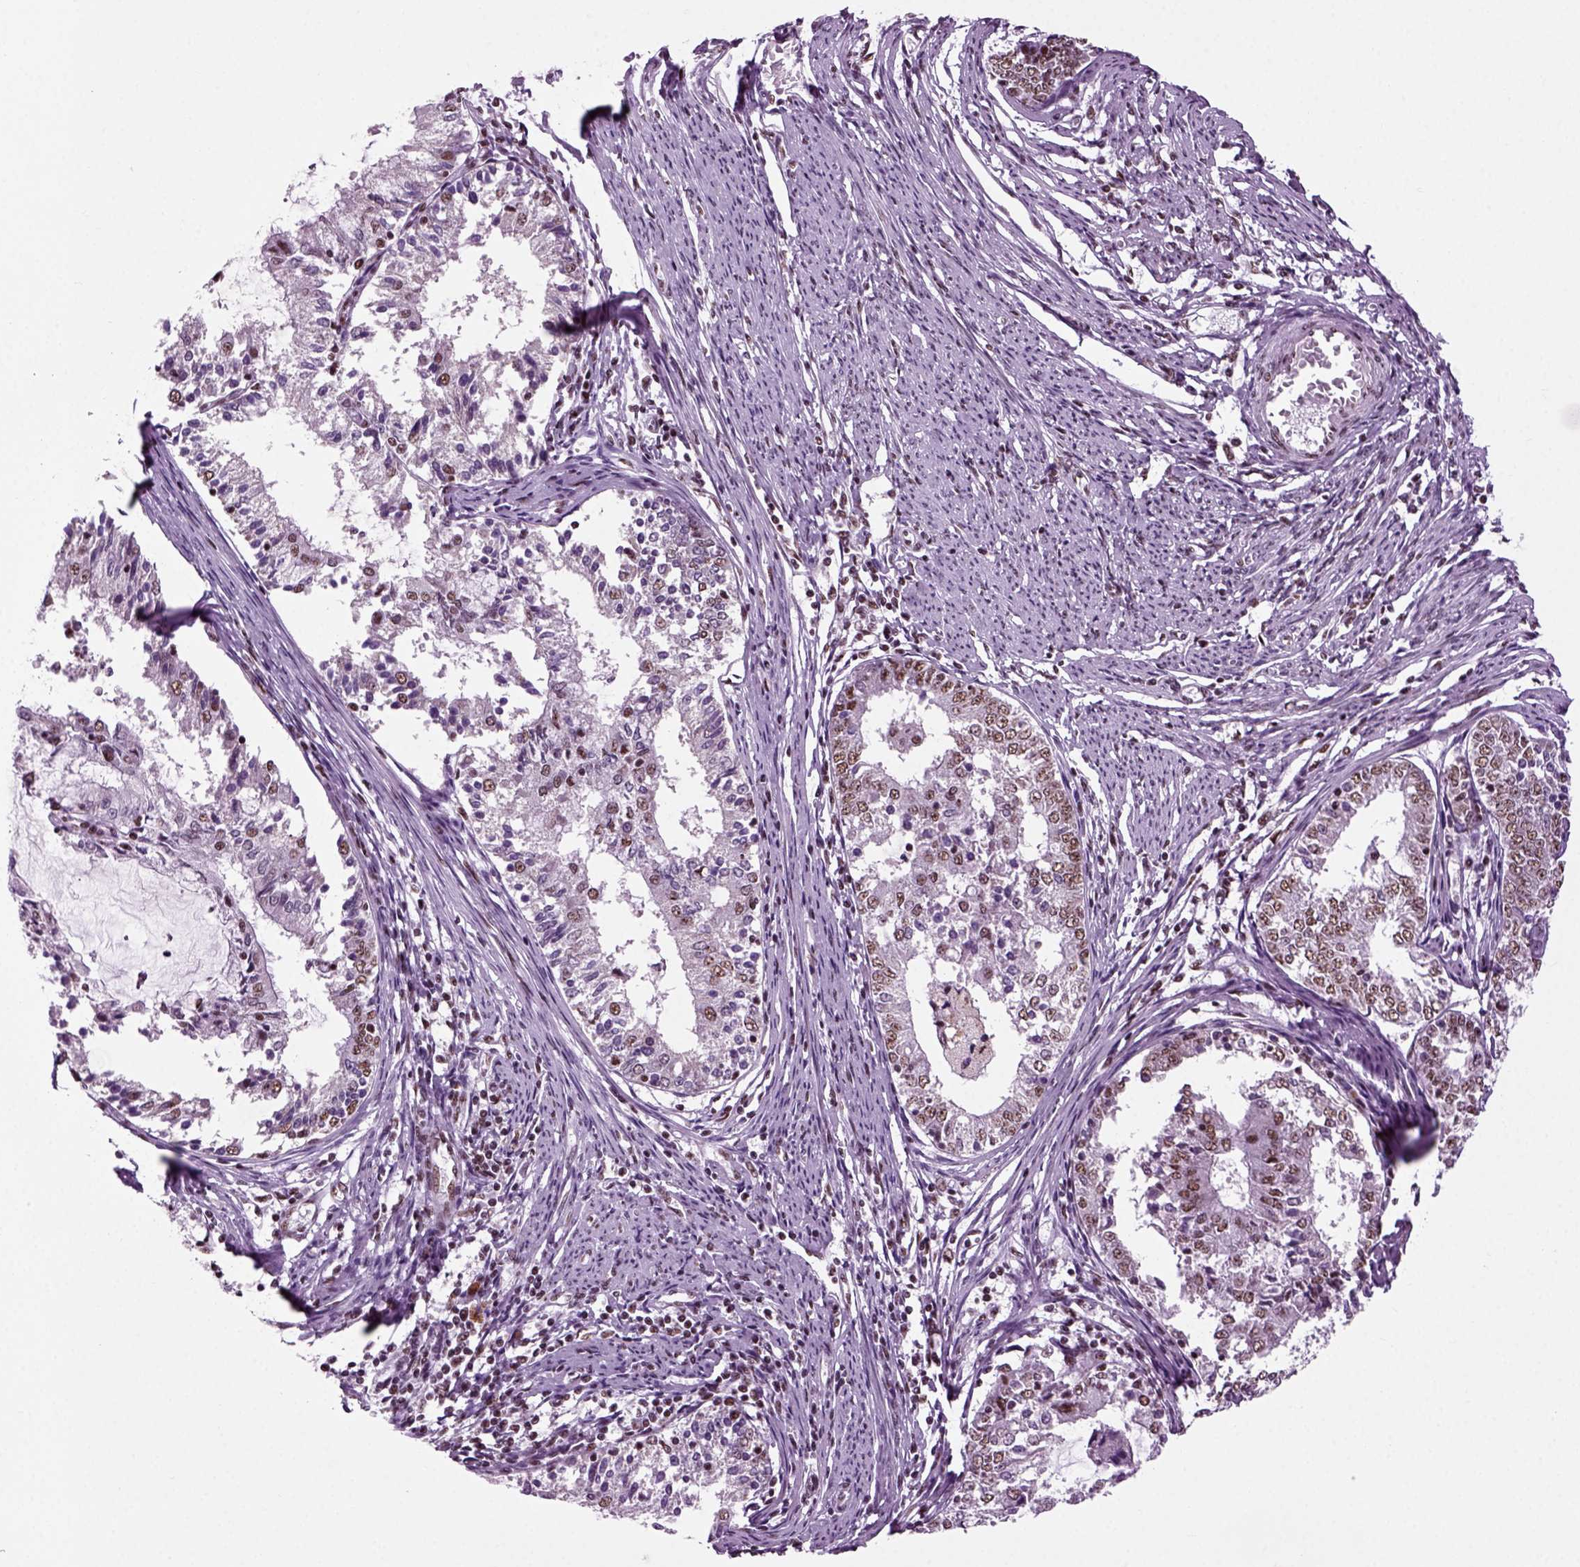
{"staining": {"intensity": "moderate", "quantity": "25%-75%", "location": "nuclear"}, "tissue": "endometrial cancer", "cell_type": "Tumor cells", "image_type": "cancer", "snomed": [{"axis": "morphology", "description": "Adenocarcinoma, NOS"}, {"axis": "topography", "description": "Endometrium"}], "caption": "Immunohistochemistry (IHC) staining of endometrial cancer (adenocarcinoma), which exhibits medium levels of moderate nuclear expression in about 25%-75% of tumor cells indicating moderate nuclear protein expression. The staining was performed using DAB (brown) for protein detection and nuclei were counterstained in hematoxylin (blue).", "gene": "RCOR3", "patient": {"sex": "female", "age": 57}}